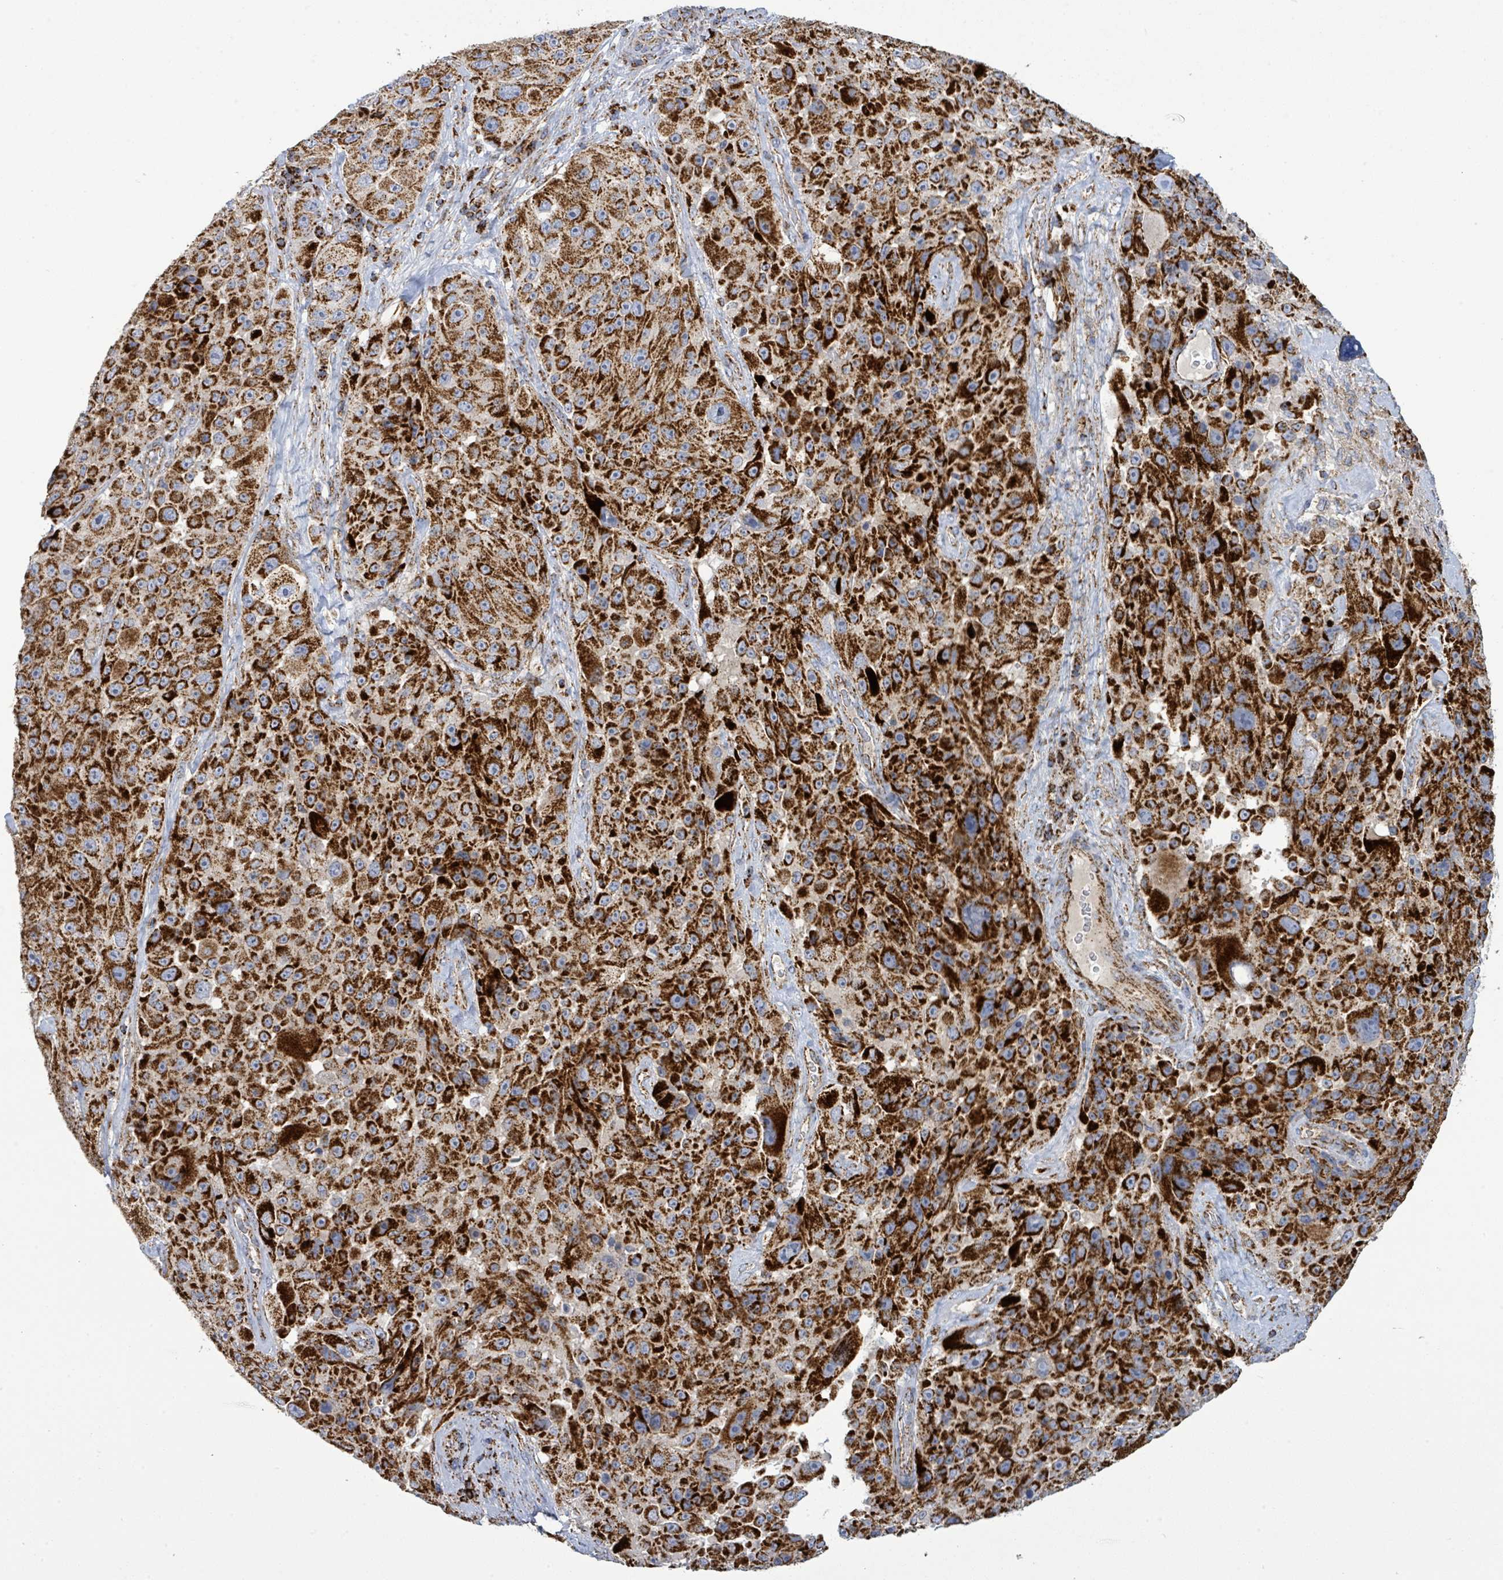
{"staining": {"intensity": "strong", "quantity": ">75%", "location": "cytoplasmic/membranous"}, "tissue": "melanoma", "cell_type": "Tumor cells", "image_type": "cancer", "snomed": [{"axis": "morphology", "description": "Malignant melanoma, Metastatic site"}, {"axis": "topography", "description": "Lymph node"}], "caption": "Immunohistochemical staining of melanoma displays high levels of strong cytoplasmic/membranous protein expression in about >75% of tumor cells. (IHC, brightfield microscopy, high magnification).", "gene": "SUCLG2", "patient": {"sex": "male", "age": 62}}